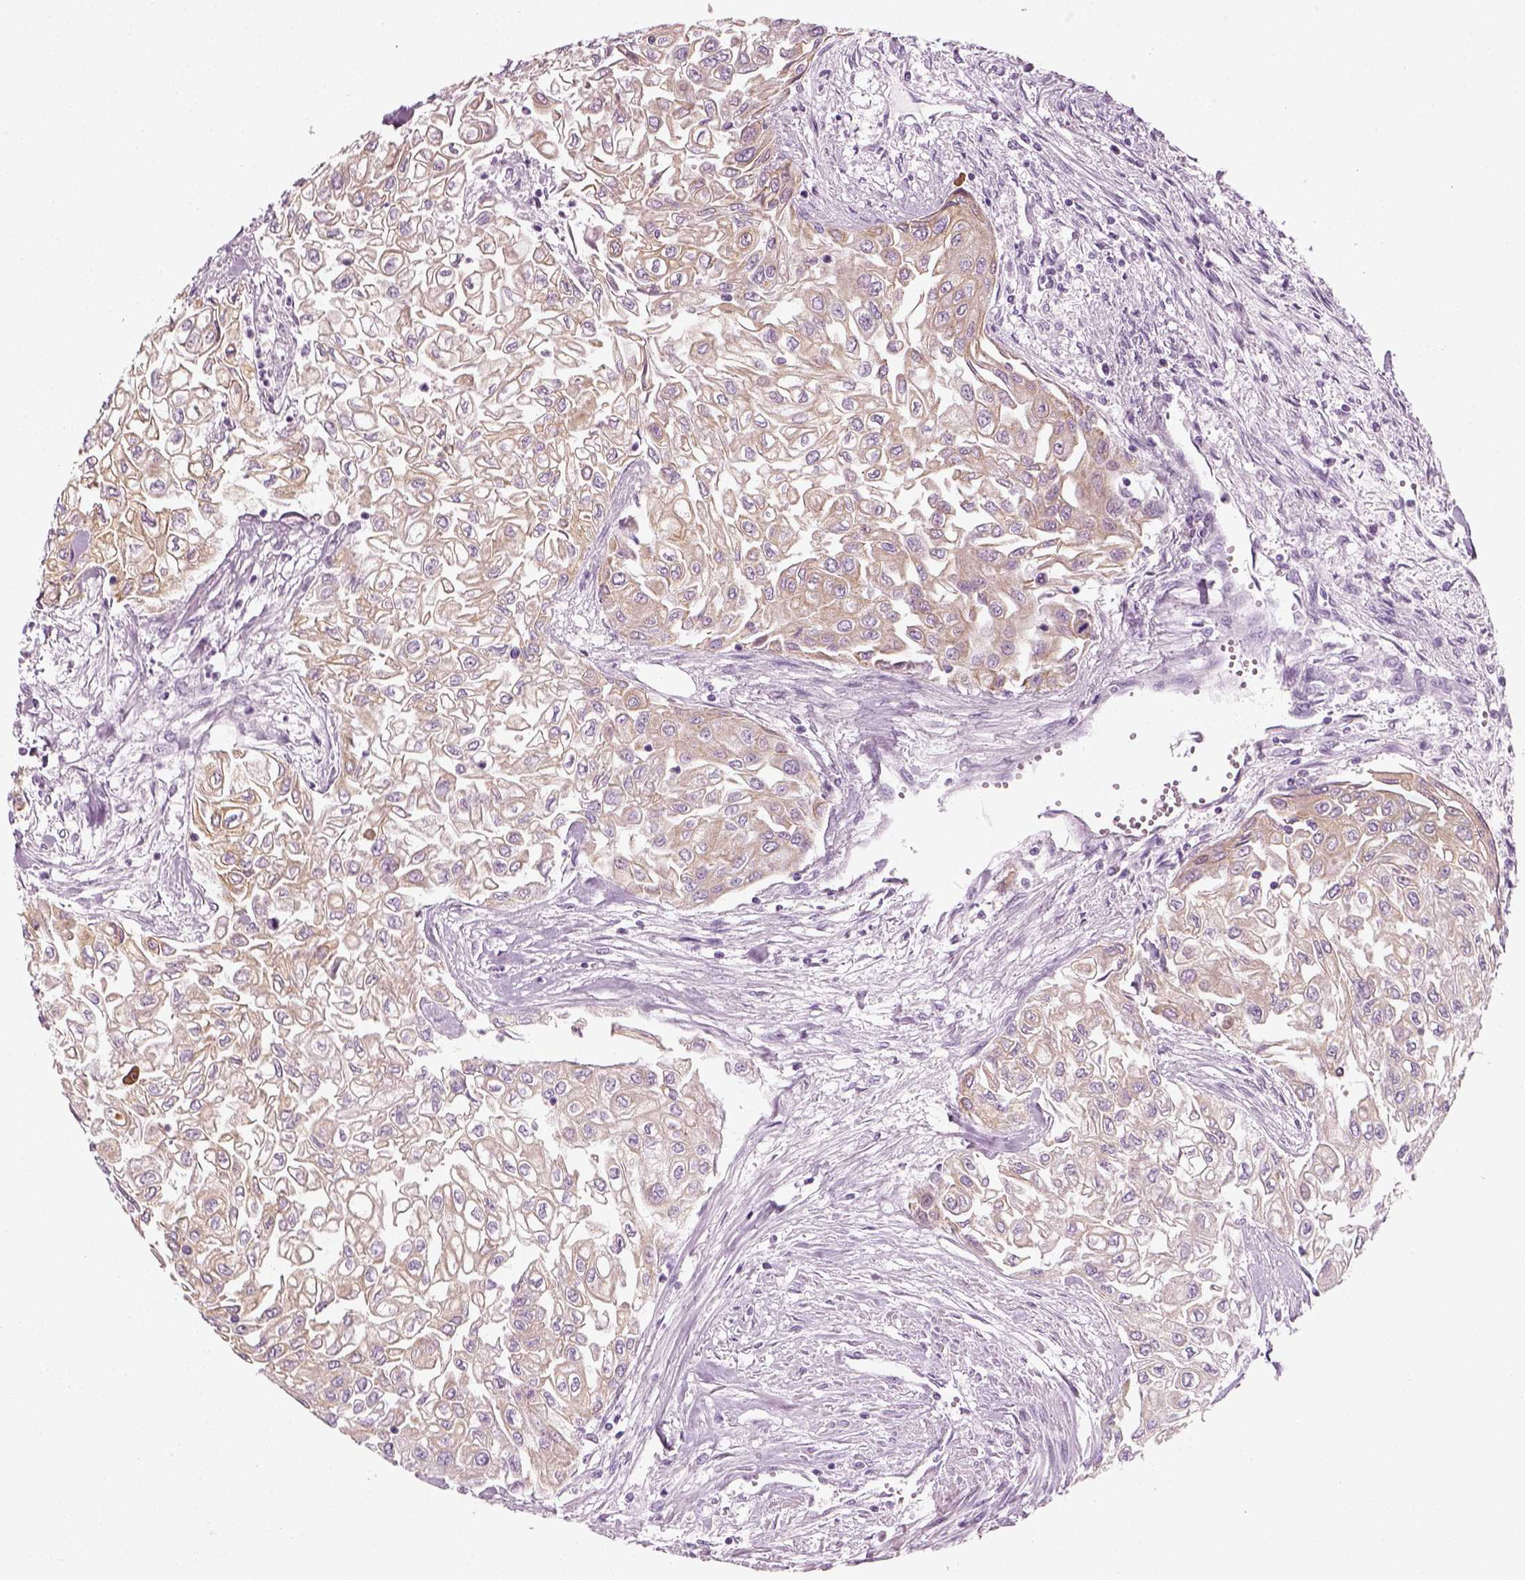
{"staining": {"intensity": "weak", "quantity": "25%-75%", "location": "cytoplasmic/membranous"}, "tissue": "urothelial cancer", "cell_type": "Tumor cells", "image_type": "cancer", "snomed": [{"axis": "morphology", "description": "Urothelial carcinoma, High grade"}, {"axis": "topography", "description": "Urinary bladder"}], "caption": "The histopathology image displays a brown stain indicating the presence of a protein in the cytoplasmic/membranous of tumor cells in high-grade urothelial carcinoma.", "gene": "KRT75", "patient": {"sex": "male", "age": 62}}